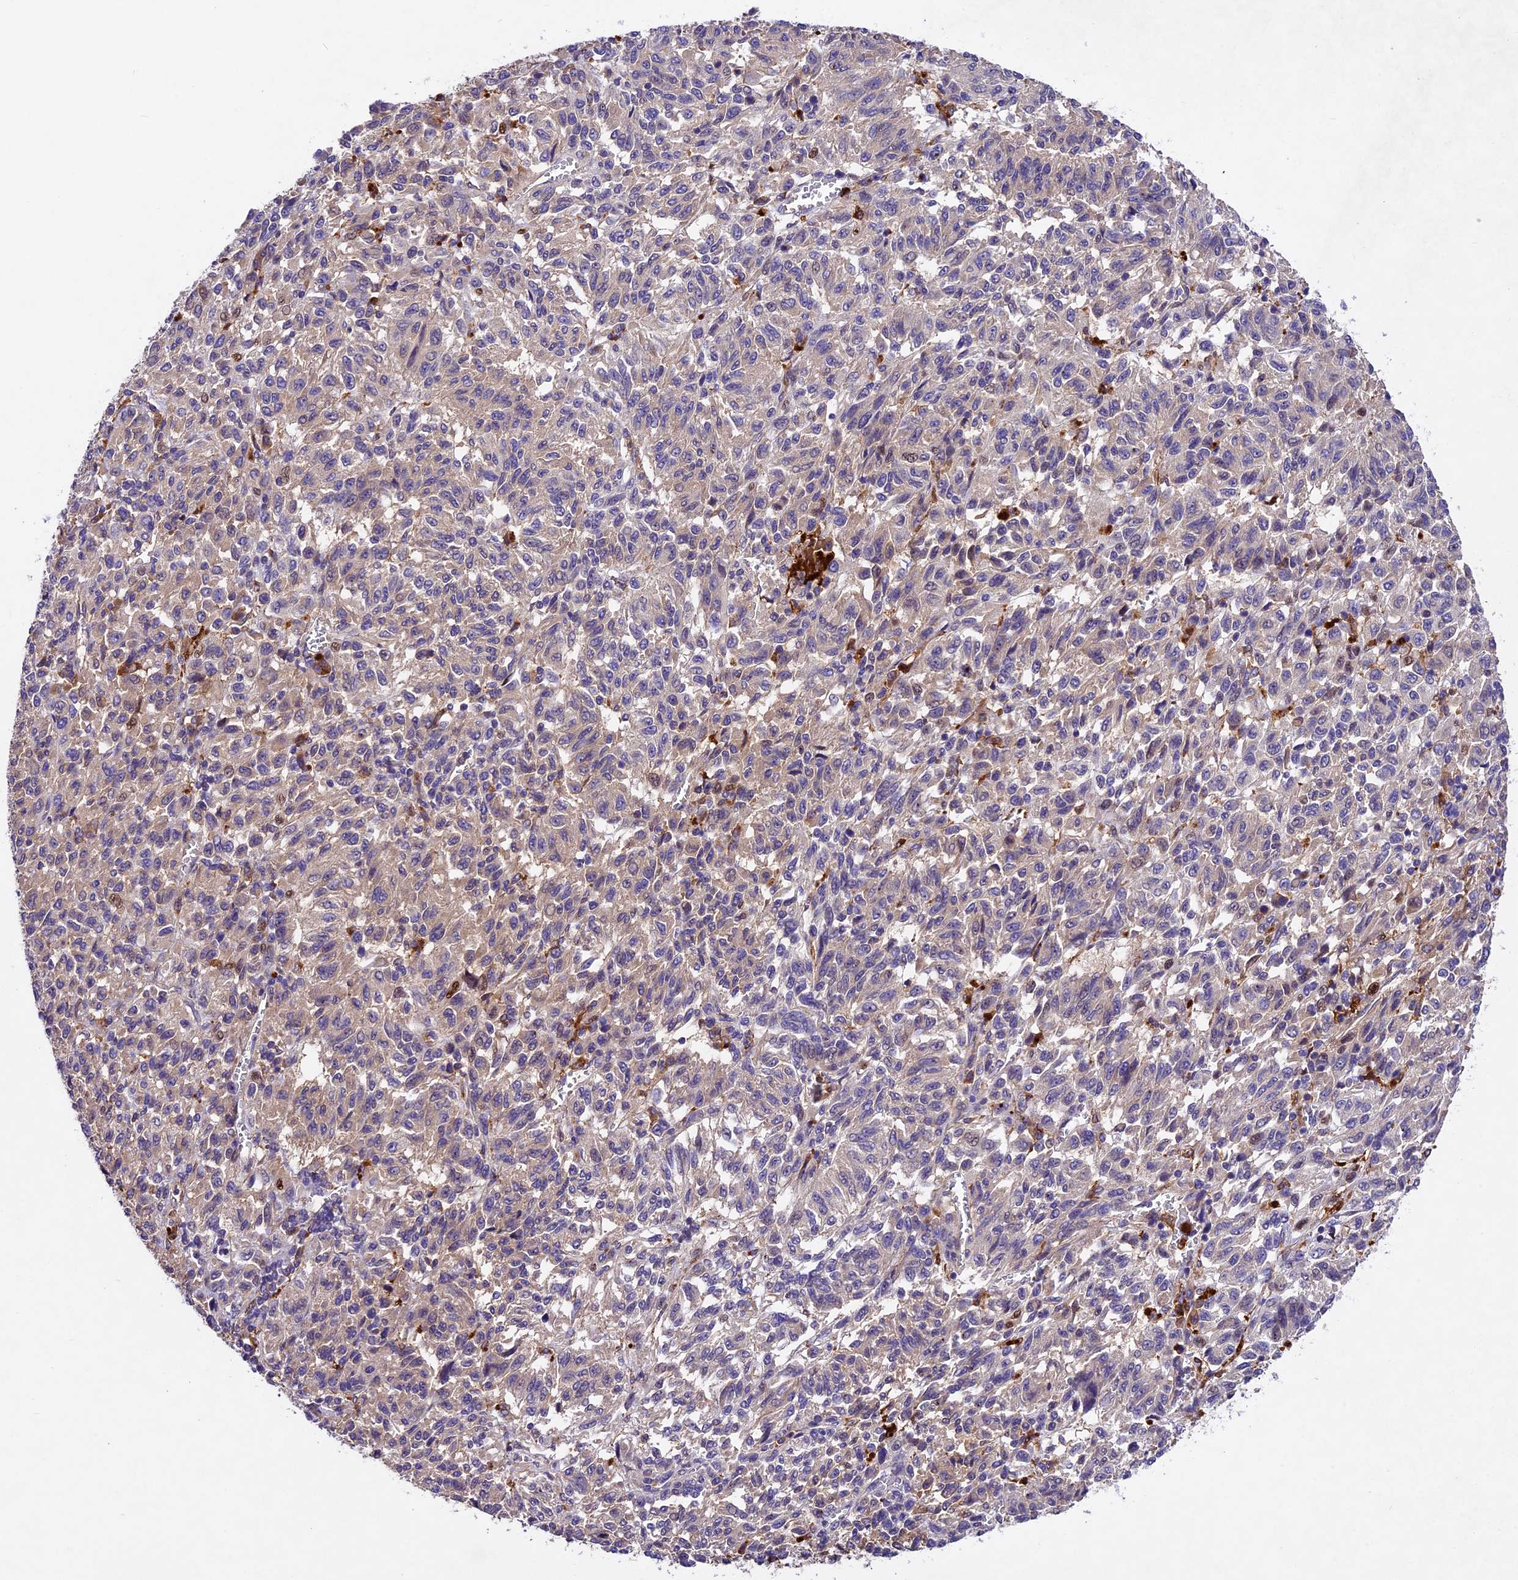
{"staining": {"intensity": "weak", "quantity": "<25%", "location": "cytoplasmic/membranous"}, "tissue": "melanoma", "cell_type": "Tumor cells", "image_type": "cancer", "snomed": [{"axis": "morphology", "description": "Malignant melanoma, Metastatic site"}, {"axis": "topography", "description": "Lung"}], "caption": "Malignant melanoma (metastatic site) was stained to show a protein in brown. There is no significant staining in tumor cells.", "gene": "CILP2", "patient": {"sex": "male", "age": 64}}